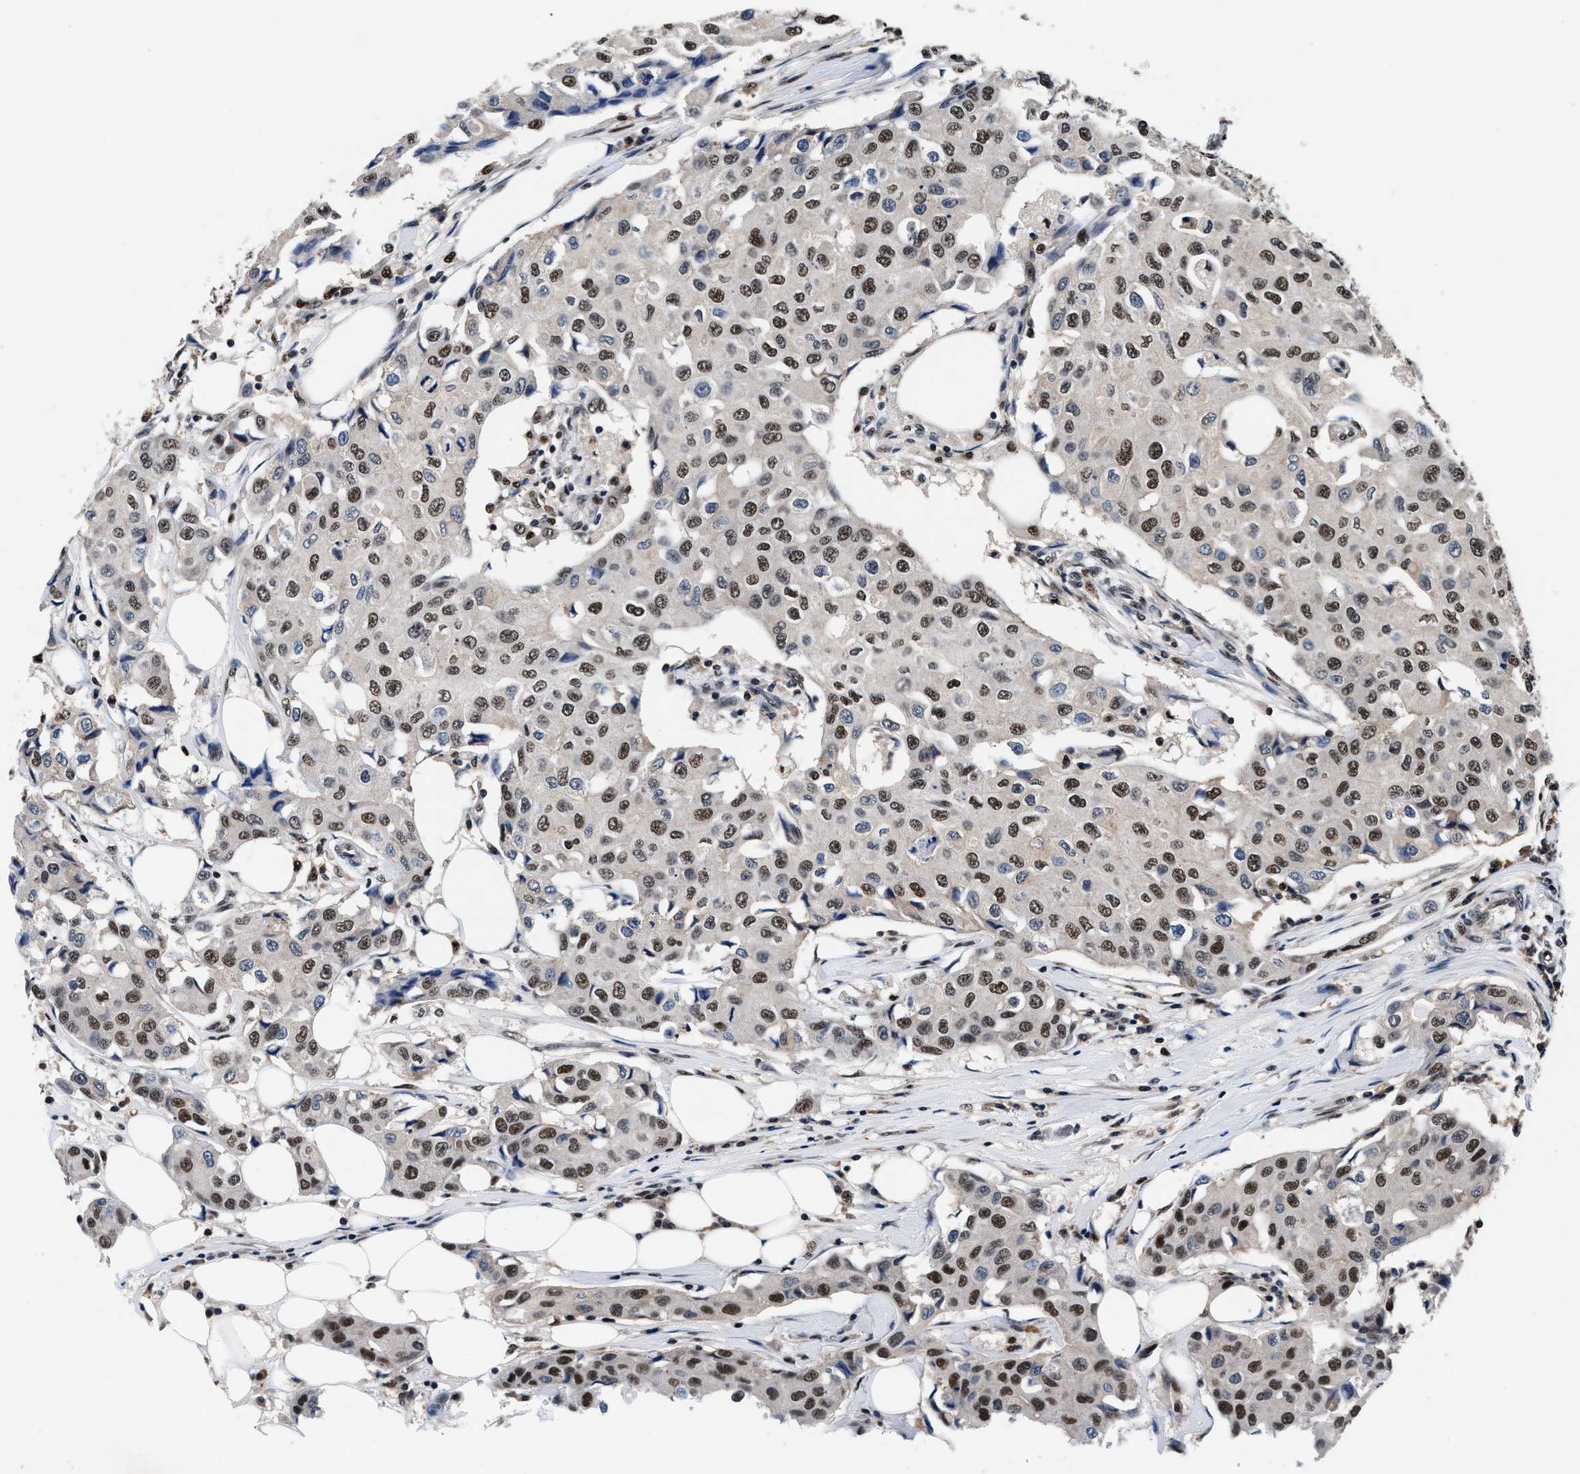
{"staining": {"intensity": "moderate", "quantity": ">75%", "location": "nuclear"}, "tissue": "breast cancer", "cell_type": "Tumor cells", "image_type": "cancer", "snomed": [{"axis": "morphology", "description": "Duct carcinoma"}, {"axis": "topography", "description": "Breast"}], "caption": "Tumor cells reveal moderate nuclear expression in about >75% of cells in intraductal carcinoma (breast). The protein is stained brown, and the nuclei are stained in blue (DAB (3,3'-diaminobenzidine) IHC with brightfield microscopy, high magnification).", "gene": "USP16", "patient": {"sex": "female", "age": 80}}